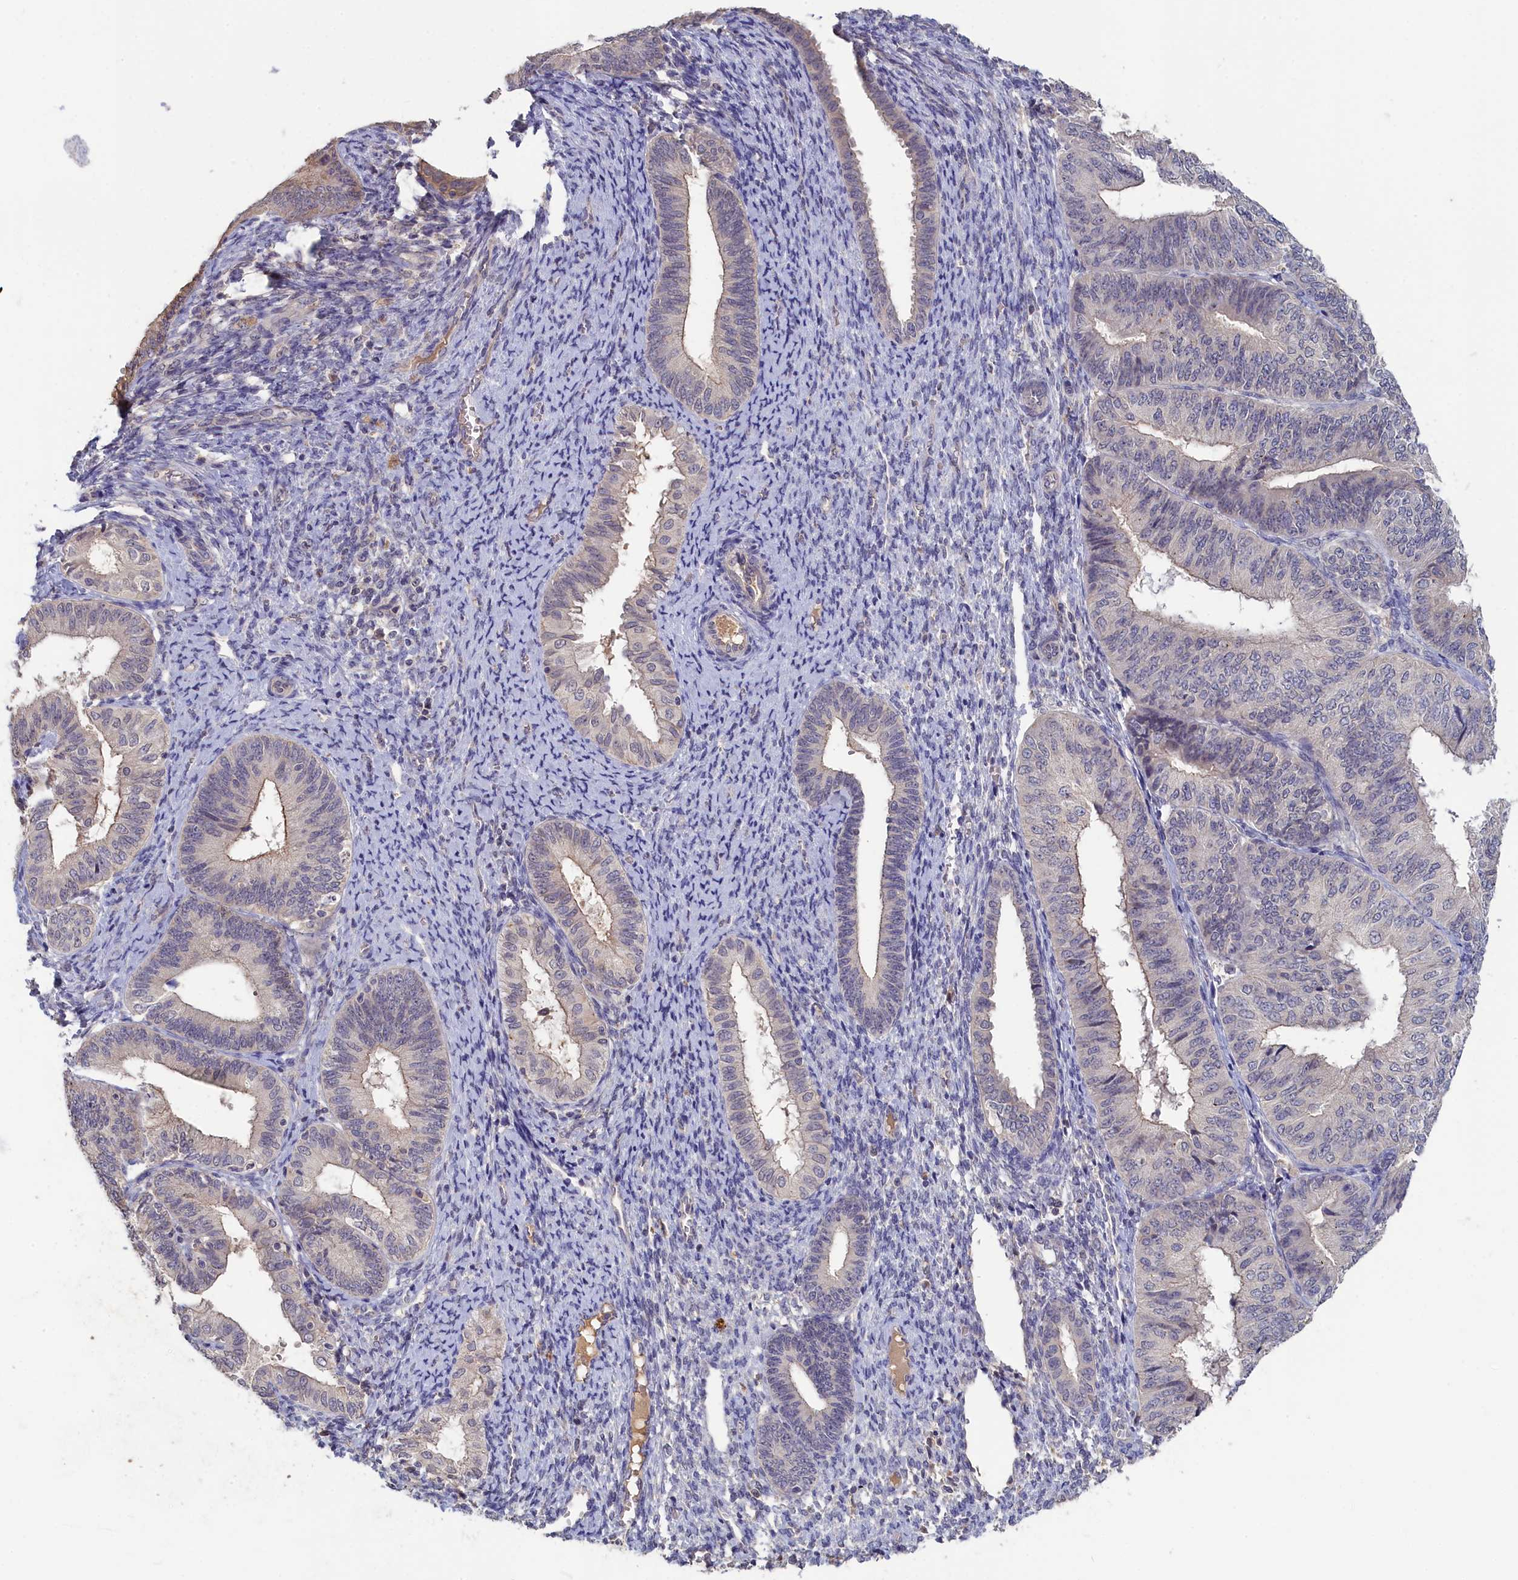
{"staining": {"intensity": "negative", "quantity": "none", "location": "none"}, "tissue": "endometrial cancer", "cell_type": "Tumor cells", "image_type": "cancer", "snomed": [{"axis": "morphology", "description": "Adenocarcinoma, NOS"}, {"axis": "topography", "description": "Endometrium"}], "caption": "Image shows no protein staining in tumor cells of adenocarcinoma (endometrial) tissue. (Immunohistochemistry, brightfield microscopy, high magnification).", "gene": "CELF5", "patient": {"sex": "female", "age": 58}}